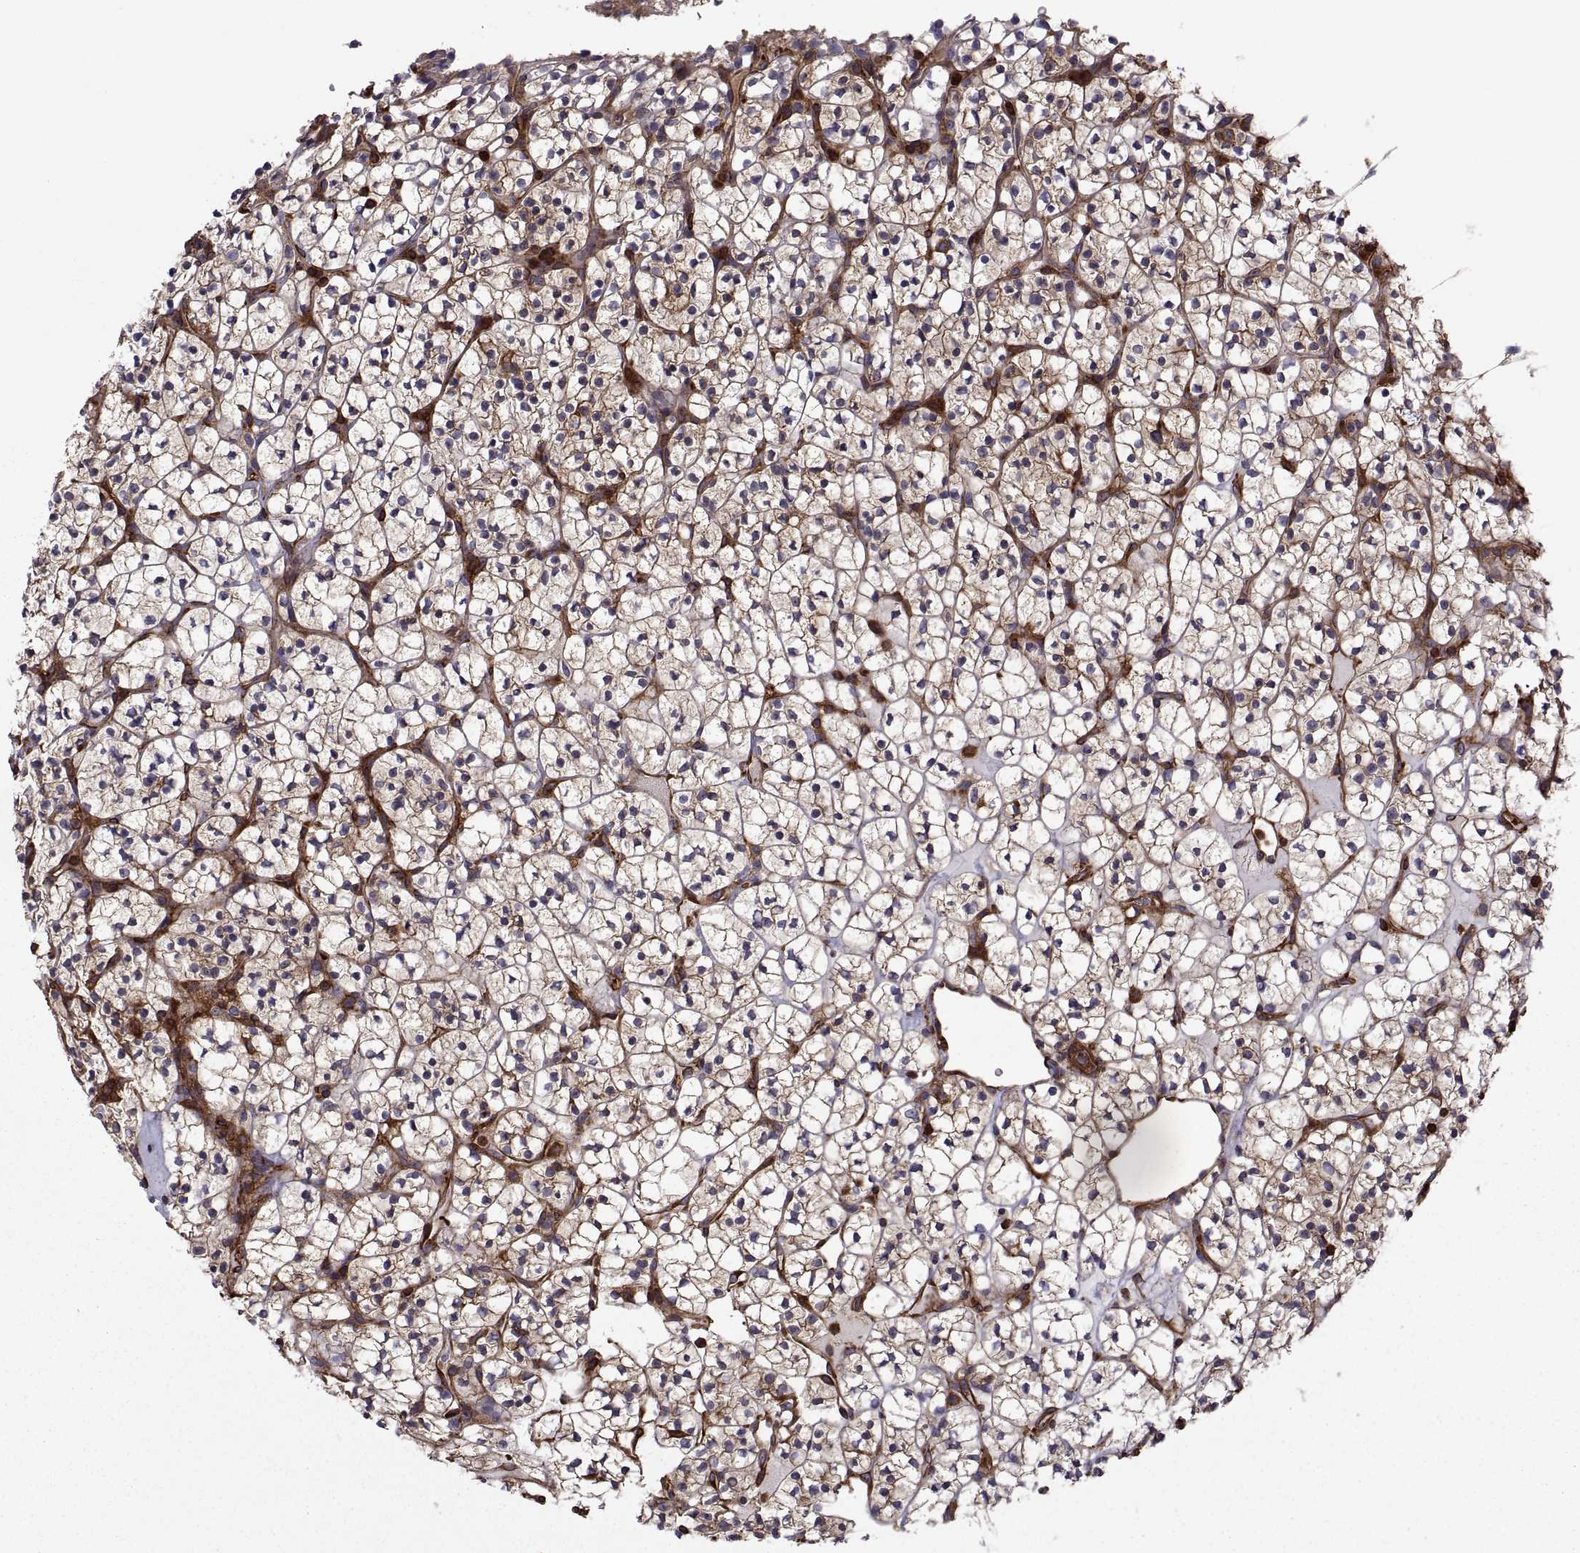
{"staining": {"intensity": "moderate", "quantity": "25%-75%", "location": "cytoplasmic/membranous"}, "tissue": "renal cancer", "cell_type": "Tumor cells", "image_type": "cancer", "snomed": [{"axis": "morphology", "description": "Adenocarcinoma, NOS"}, {"axis": "topography", "description": "Kidney"}], "caption": "Immunohistochemical staining of human adenocarcinoma (renal) displays medium levels of moderate cytoplasmic/membranous positivity in about 25%-75% of tumor cells. Using DAB (brown) and hematoxylin (blue) stains, captured at high magnification using brightfield microscopy.", "gene": "MYH9", "patient": {"sex": "female", "age": 89}}